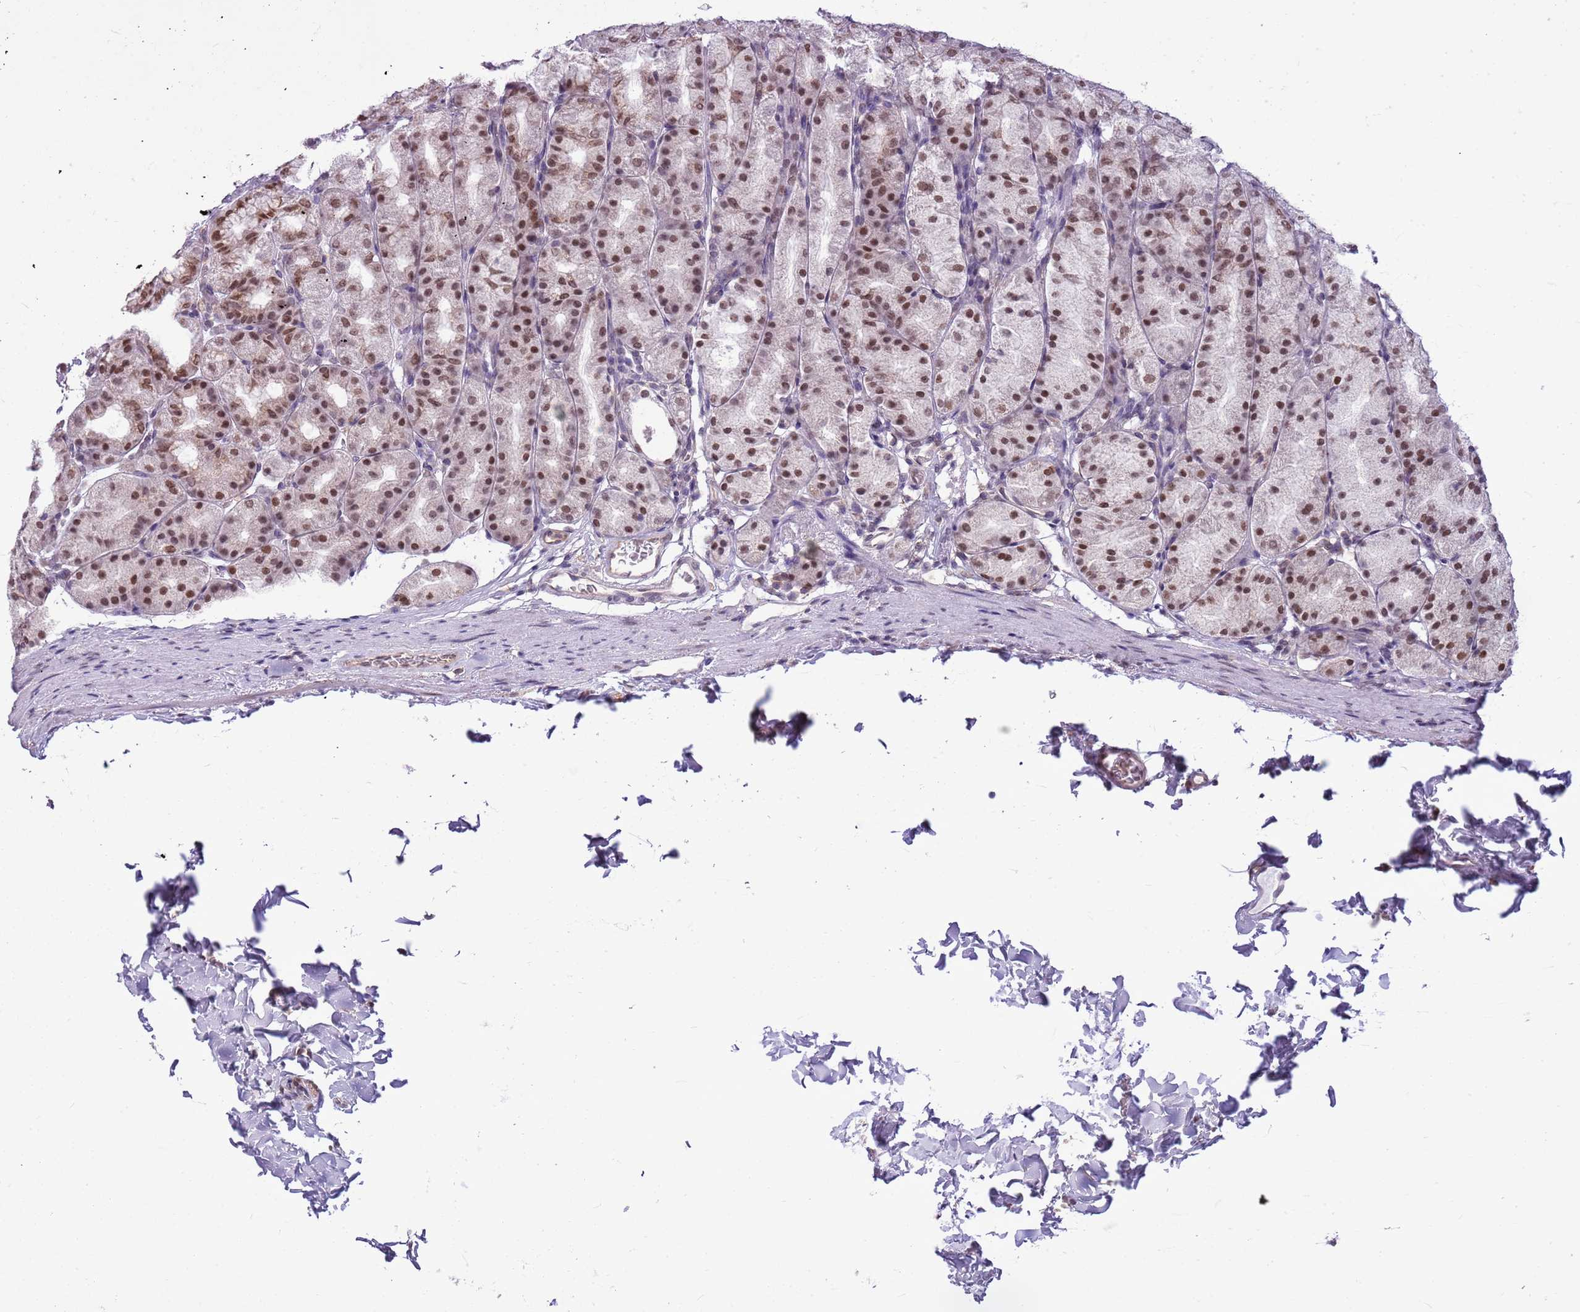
{"staining": {"intensity": "moderate", "quantity": ">75%", "location": "nuclear"}, "tissue": "stomach", "cell_type": "Glandular cells", "image_type": "normal", "snomed": [{"axis": "morphology", "description": "Normal tissue, NOS"}, {"axis": "topography", "description": "Stomach, upper"}], "caption": "Immunohistochemical staining of normal human stomach displays moderate nuclear protein expression in approximately >75% of glandular cells. (brown staining indicates protein expression, while blue staining denotes nuclei).", "gene": "DHX32", "patient": {"sex": "male", "age": 68}}